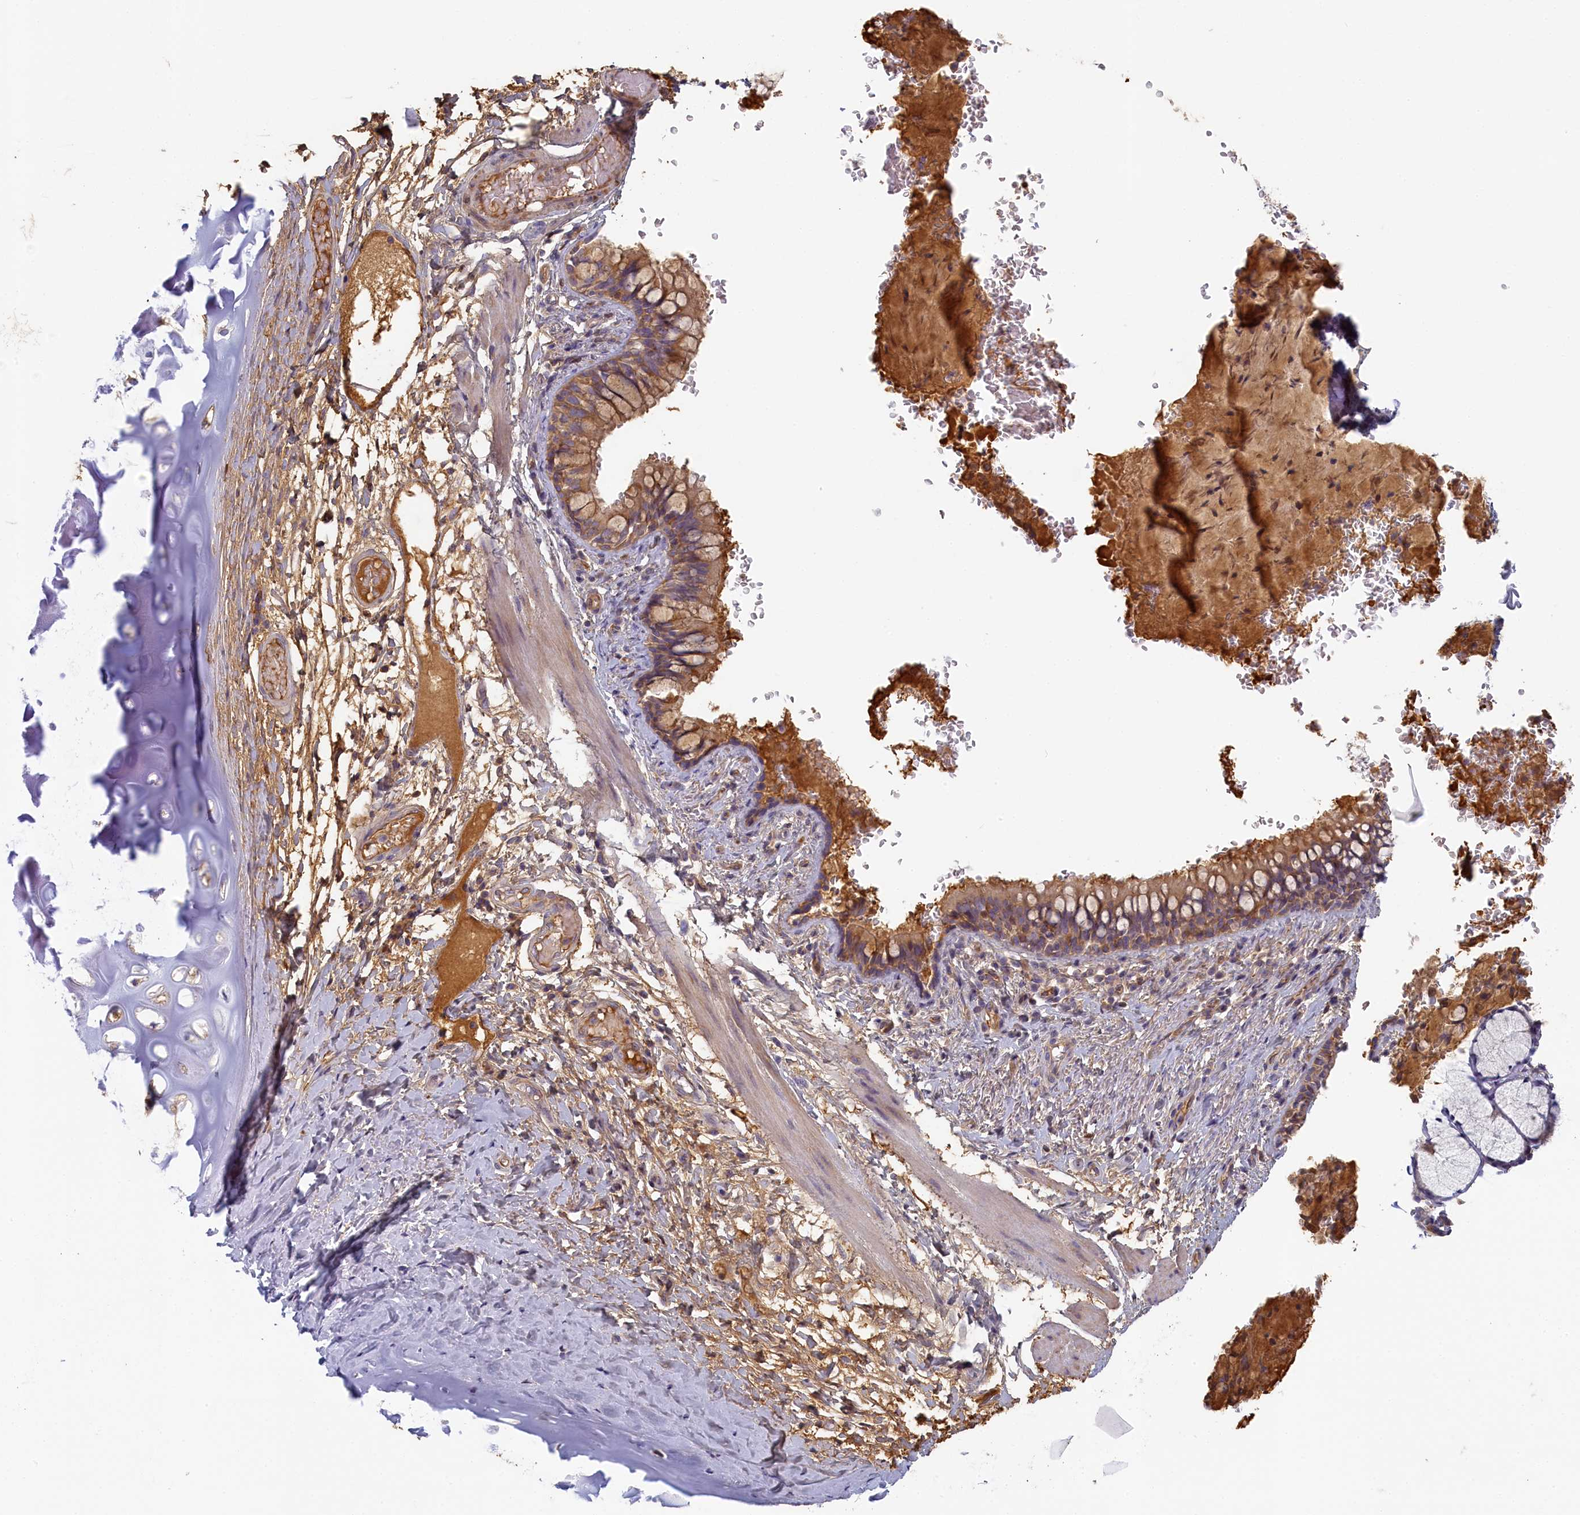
{"staining": {"intensity": "weak", "quantity": ">75%", "location": "cytoplasmic/membranous"}, "tissue": "bronchus", "cell_type": "Respiratory epithelial cells", "image_type": "normal", "snomed": [{"axis": "morphology", "description": "Normal tissue, NOS"}, {"axis": "topography", "description": "Cartilage tissue"}, {"axis": "topography", "description": "Bronchus"}], "caption": "A high-resolution histopathology image shows IHC staining of normal bronchus, which displays weak cytoplasmic/membranous positivity in about >75% of respiratory epithelial cells.", "gene": "STX16", "patient": {"sex": "female", "age": 36}}